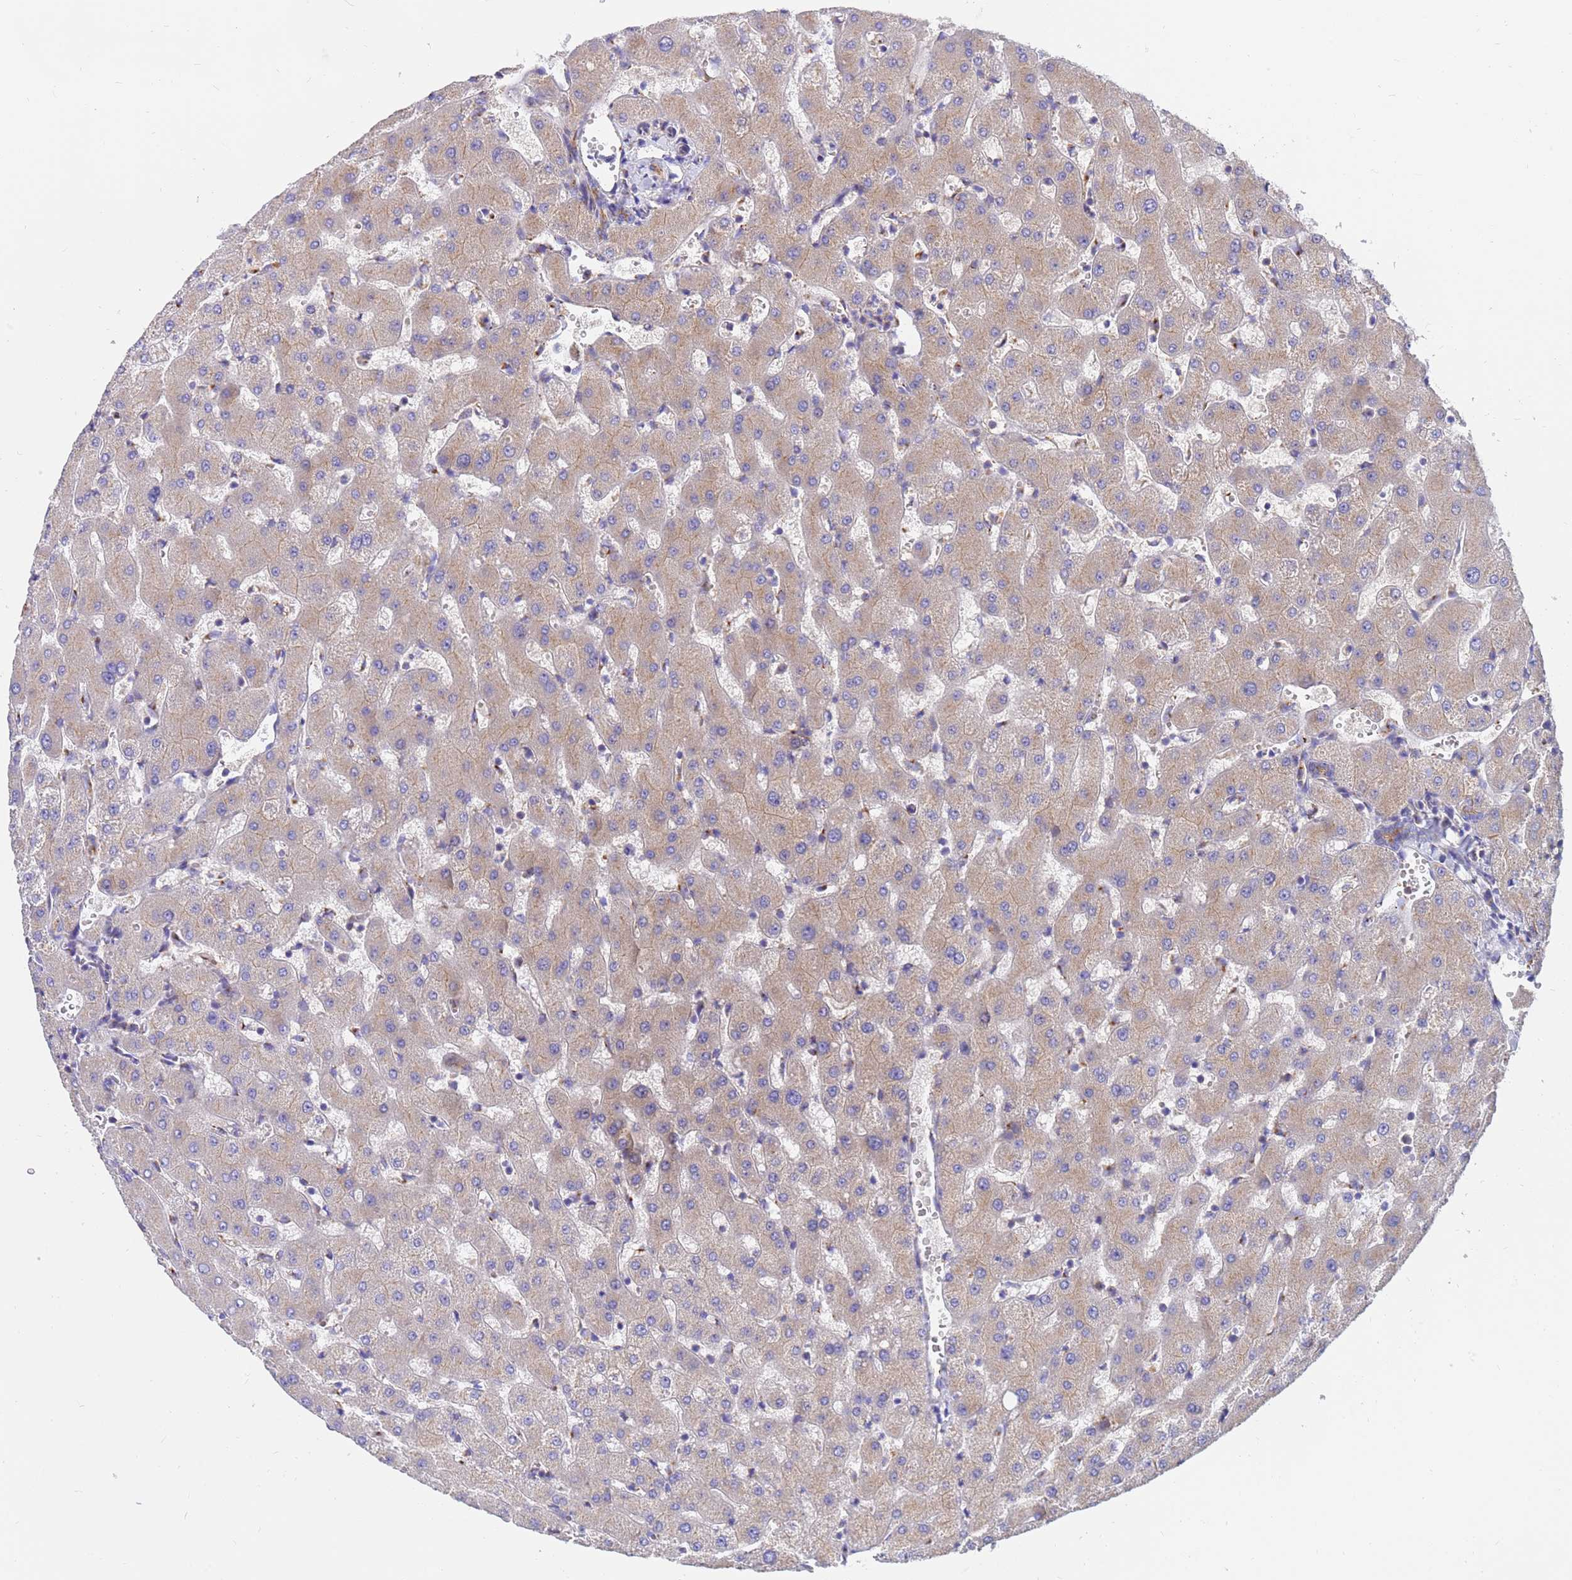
{"staining": {"intensity": "weak", "quantity": ">75%", "location": "cytoplasmic/membranous"}, "tissue": "liver", "cell_type": "Cholangiocytes", "image_type": "normal", "snomed": [{"axis": "morphology", "description": "Normal tissue, NOS"}, {"axis": "topography", "description": "Liver"}], "caption": "IHC photomicrograph of unremarkable human liver stained for a protein (brown), which displays low levels of weak cytoplasmic/membranous positivity in about >75% of cholangiocytes.", "gene": "HPS3", "patient": {"sex": "female", "age": 63}}